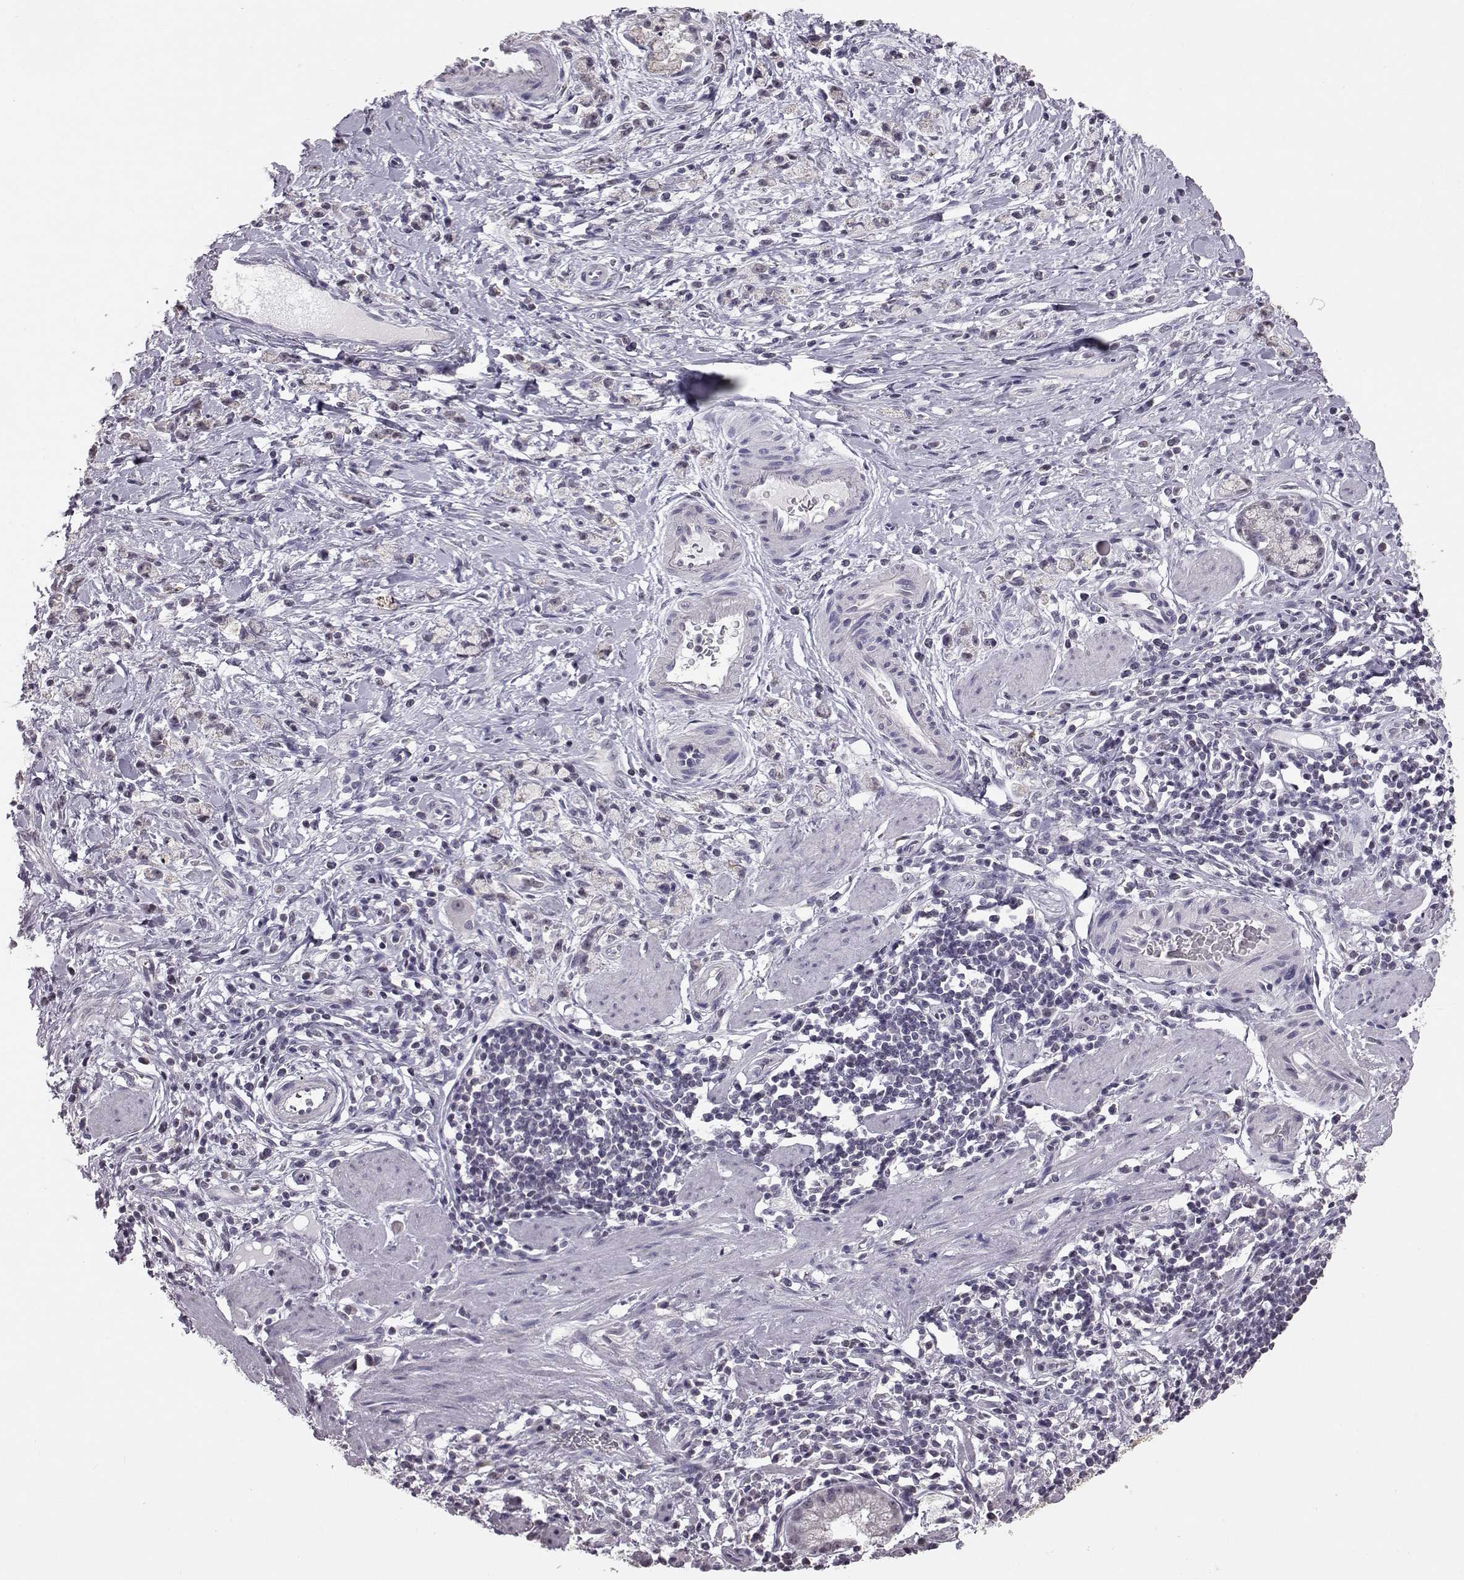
{"staining": {"intensity": "negative", "quantity": "none", "location": "none"}, "tissue": "stomach cancer", "cell_type": "Tumor cells", "image_type": "cancer", "snomed": [{"axis": "morphology", "description": "Adenocarcinoma, NOS"}, {"axis": "topography", "description": "Stomach"}], "caption": "Immunohistochemical staining of human stomach cancer displays no significant expression in tumor cells. (Brightfield microscopy of DAB immunohistochemistry (IHC) at high magnification).", "gene": "ALDH3A1", "patient": {"sex": "male", "age": 58}}